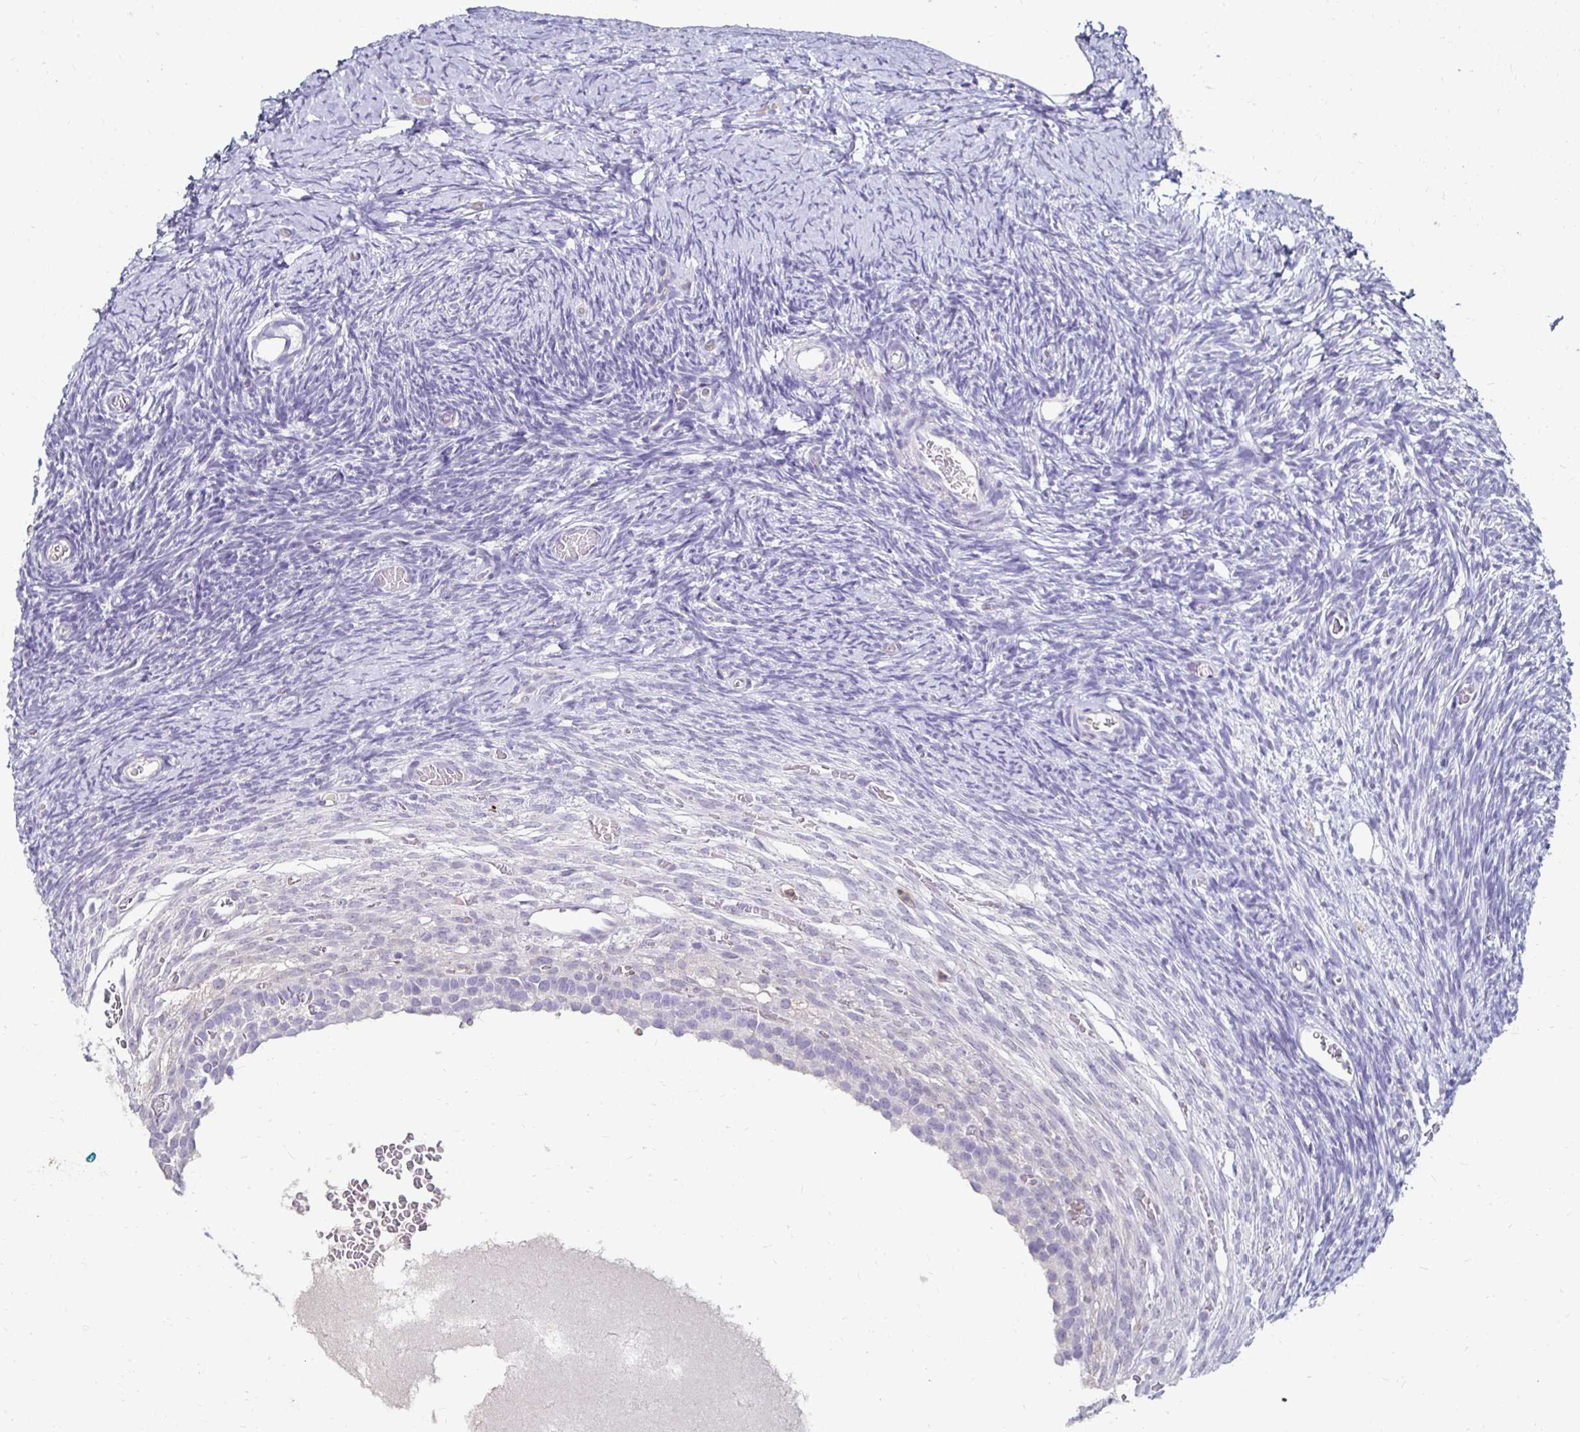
{"staining": {"intensity": "negative", "quantity": "none", "location": "none"}, "tissue": "ovary", "cell_type": "Follicle cells", "image_type": "normal", "snomed": [{"axis": "morphology", "description": "Normal tissue, NOS"}, {"axis": "topography", "description": "Ovary"}], "caption": "Immunohistochemistry photomicrograph of benign human ovary stained for a protein (brown), which exhibits no positivity in follicle cells. (DAB (3,3'-diaminobenzidine) immunohistochemistry, high magnification).", "gene": "GK2", "patient": {"sex": "female", "age": 39}}